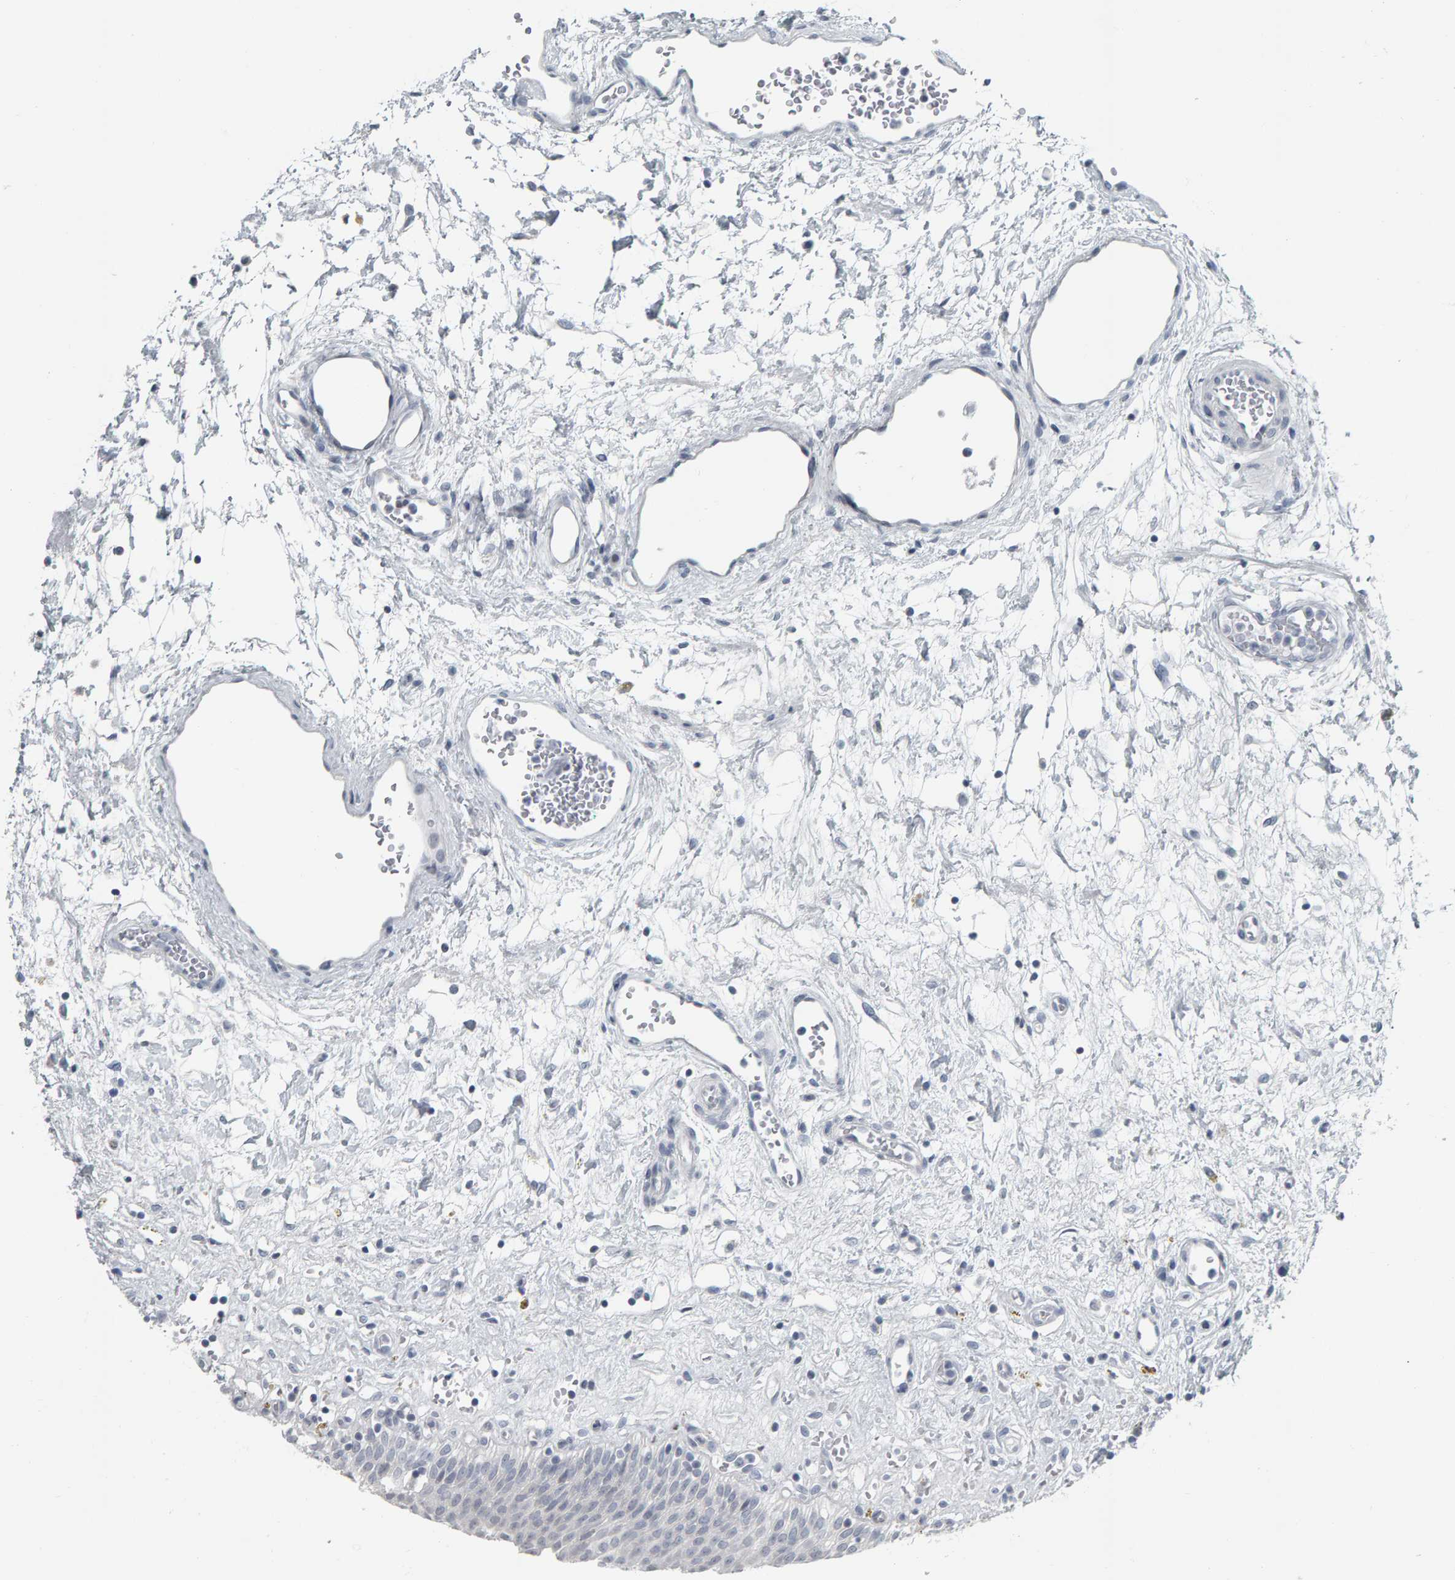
{"staining": {"intensity": "negative", "quantity": "none", "location": "none"}, "tissue": "urinary bladder", "cell_type": "Urothelial cells", "image_type": "normal", "snomed": [{"axis": "morphology", "description": "Urothelial carcinoma, High grade"}, {"axis": "topography", "description": "Urinary bladder"}], "caption": "Immunohistochemistry micrograph of normal urinary bladder: human urinary bladder stained with DAB reveals no significant protein positivity in urothelial cells. (Brightfield microscopy of DAB immunohistochemistry (IHC) at high magnification).", "gene": "PYY", "patient": {"sex": "male", "age": 46}}